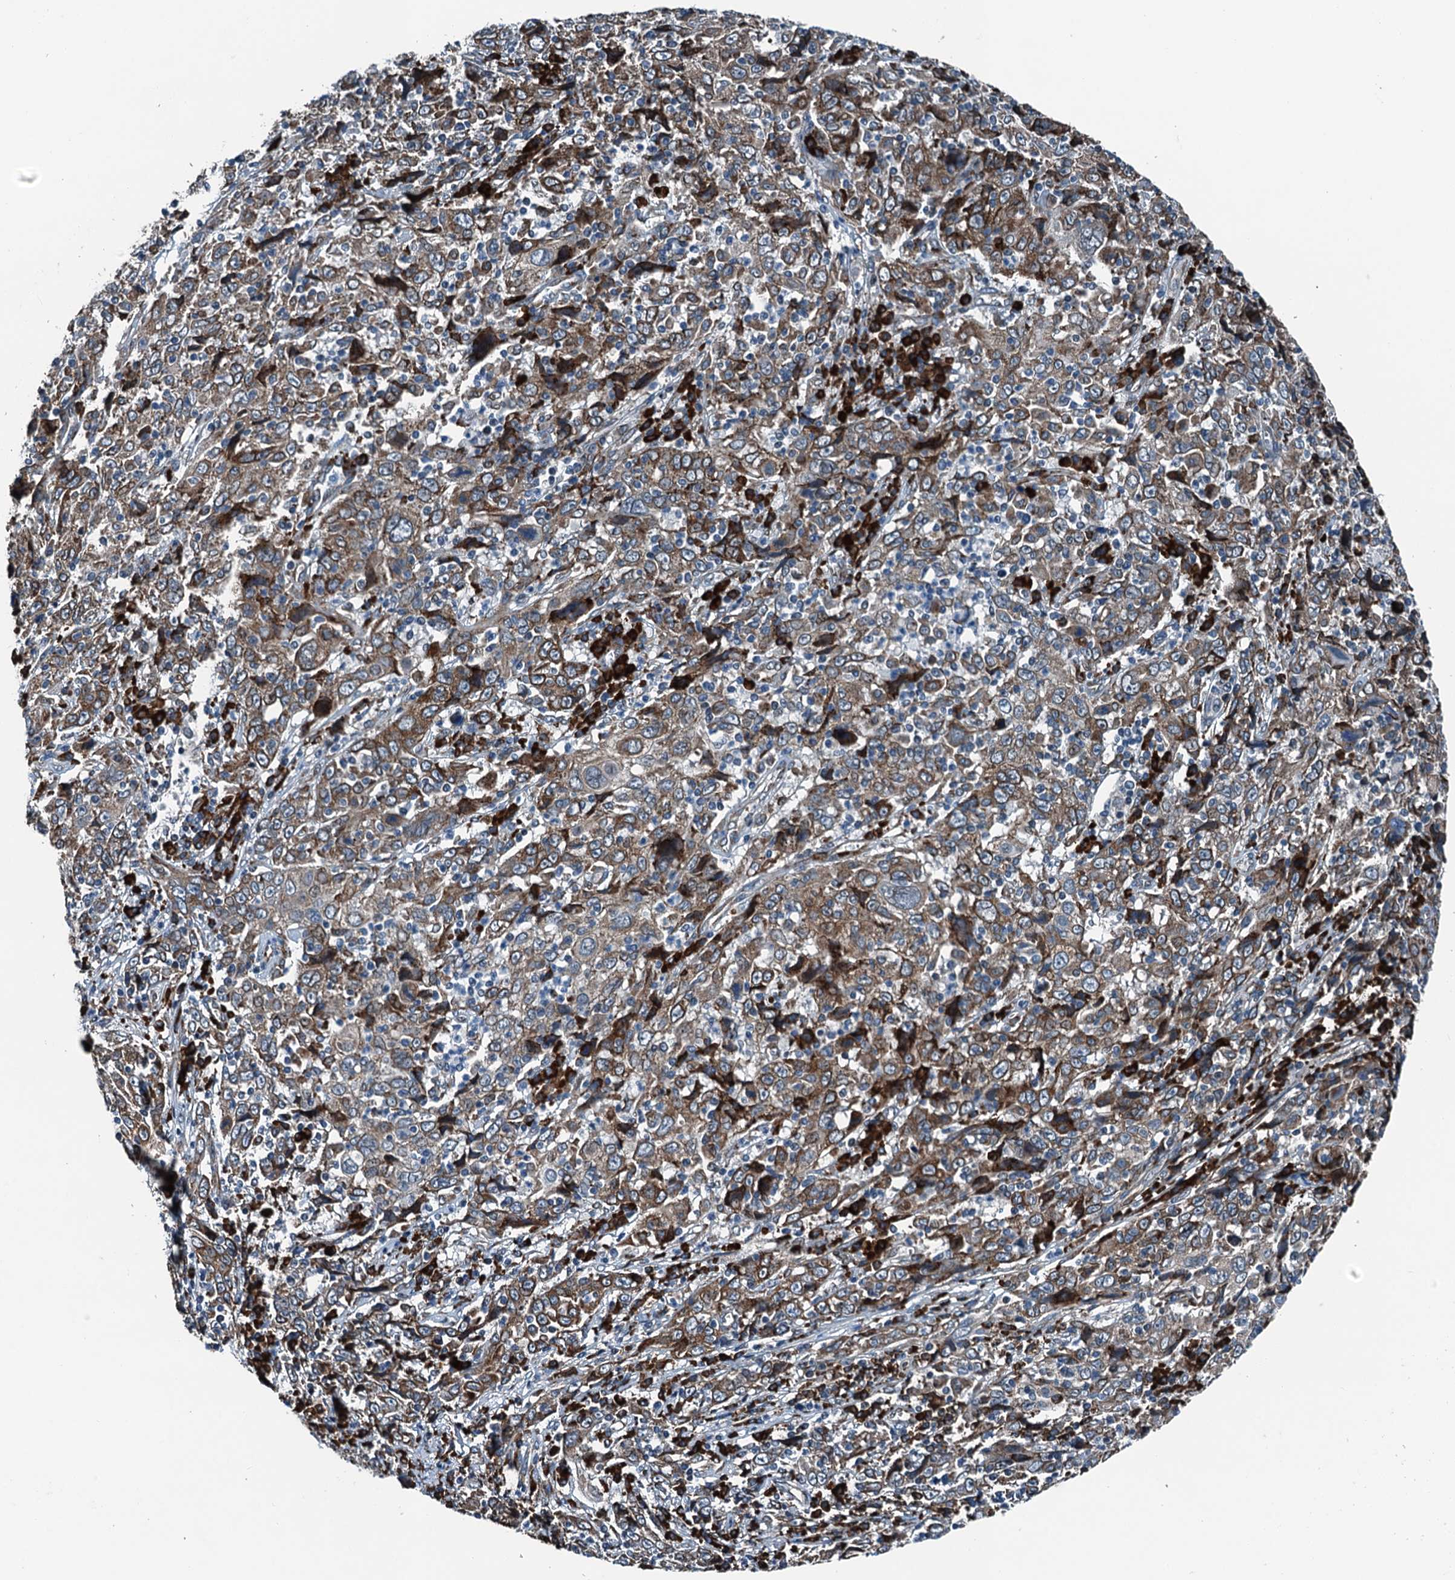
{"staining": {"intensity": "moderate", "quantity": ">75%", "location": "cytoplasmic/membranous"}, "tissue": "cervical cancer", "cell_type": "Tumor cells", "image_type": "cancer", "snomed": [{"axis": "morphology", "description": "Squamous cell carcinoma, NOS"}, {"axis": "topography", "description": "Cervix"}], "caption": "Immunohistochemistry (DAB) staining of human cervical cancer (squamous cell carcinoma) demonstrates moderate cytoplasmic/membranous protein expression in about >75% of tumor cells.", "gene": "TAMALIN", "patient": {"sex": "female", "age": 46}}